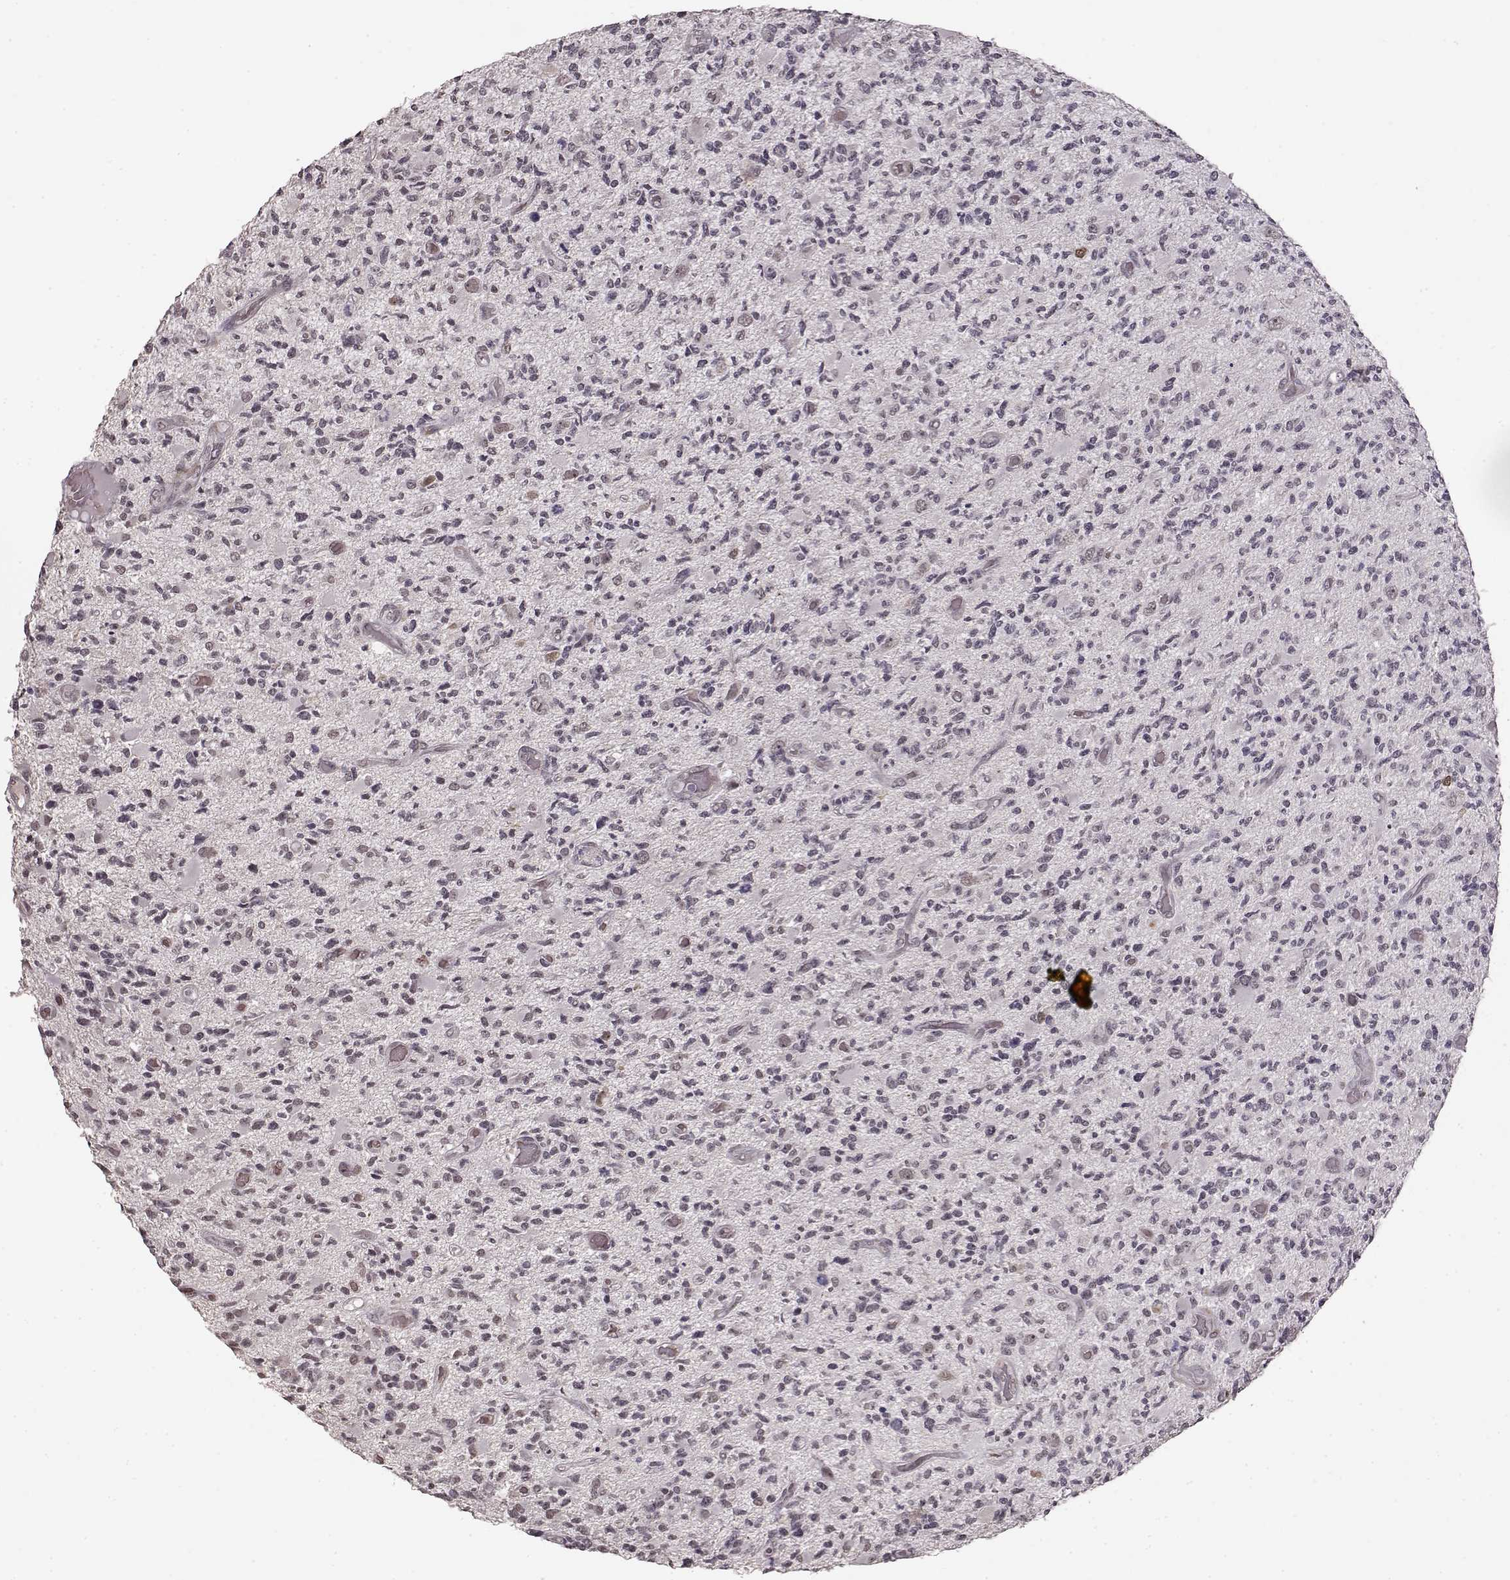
{"staining": {"intensity": "negative", "quantity": "none", "location": "none"}, "tissue": "glioma", "cell_type": "Tumor cells", "image_type": "cancer", "snomed": [{"axis": "morphology", "description": "Glioma, malignant, High grade"}, {"axis": "topography", "description": "Brain"}], "caption": "Tumor cells show no significant positivity in malignant glioma (high-grade).", "gene": "PCP4", "patient": {"sex": "female", "age": 63}}